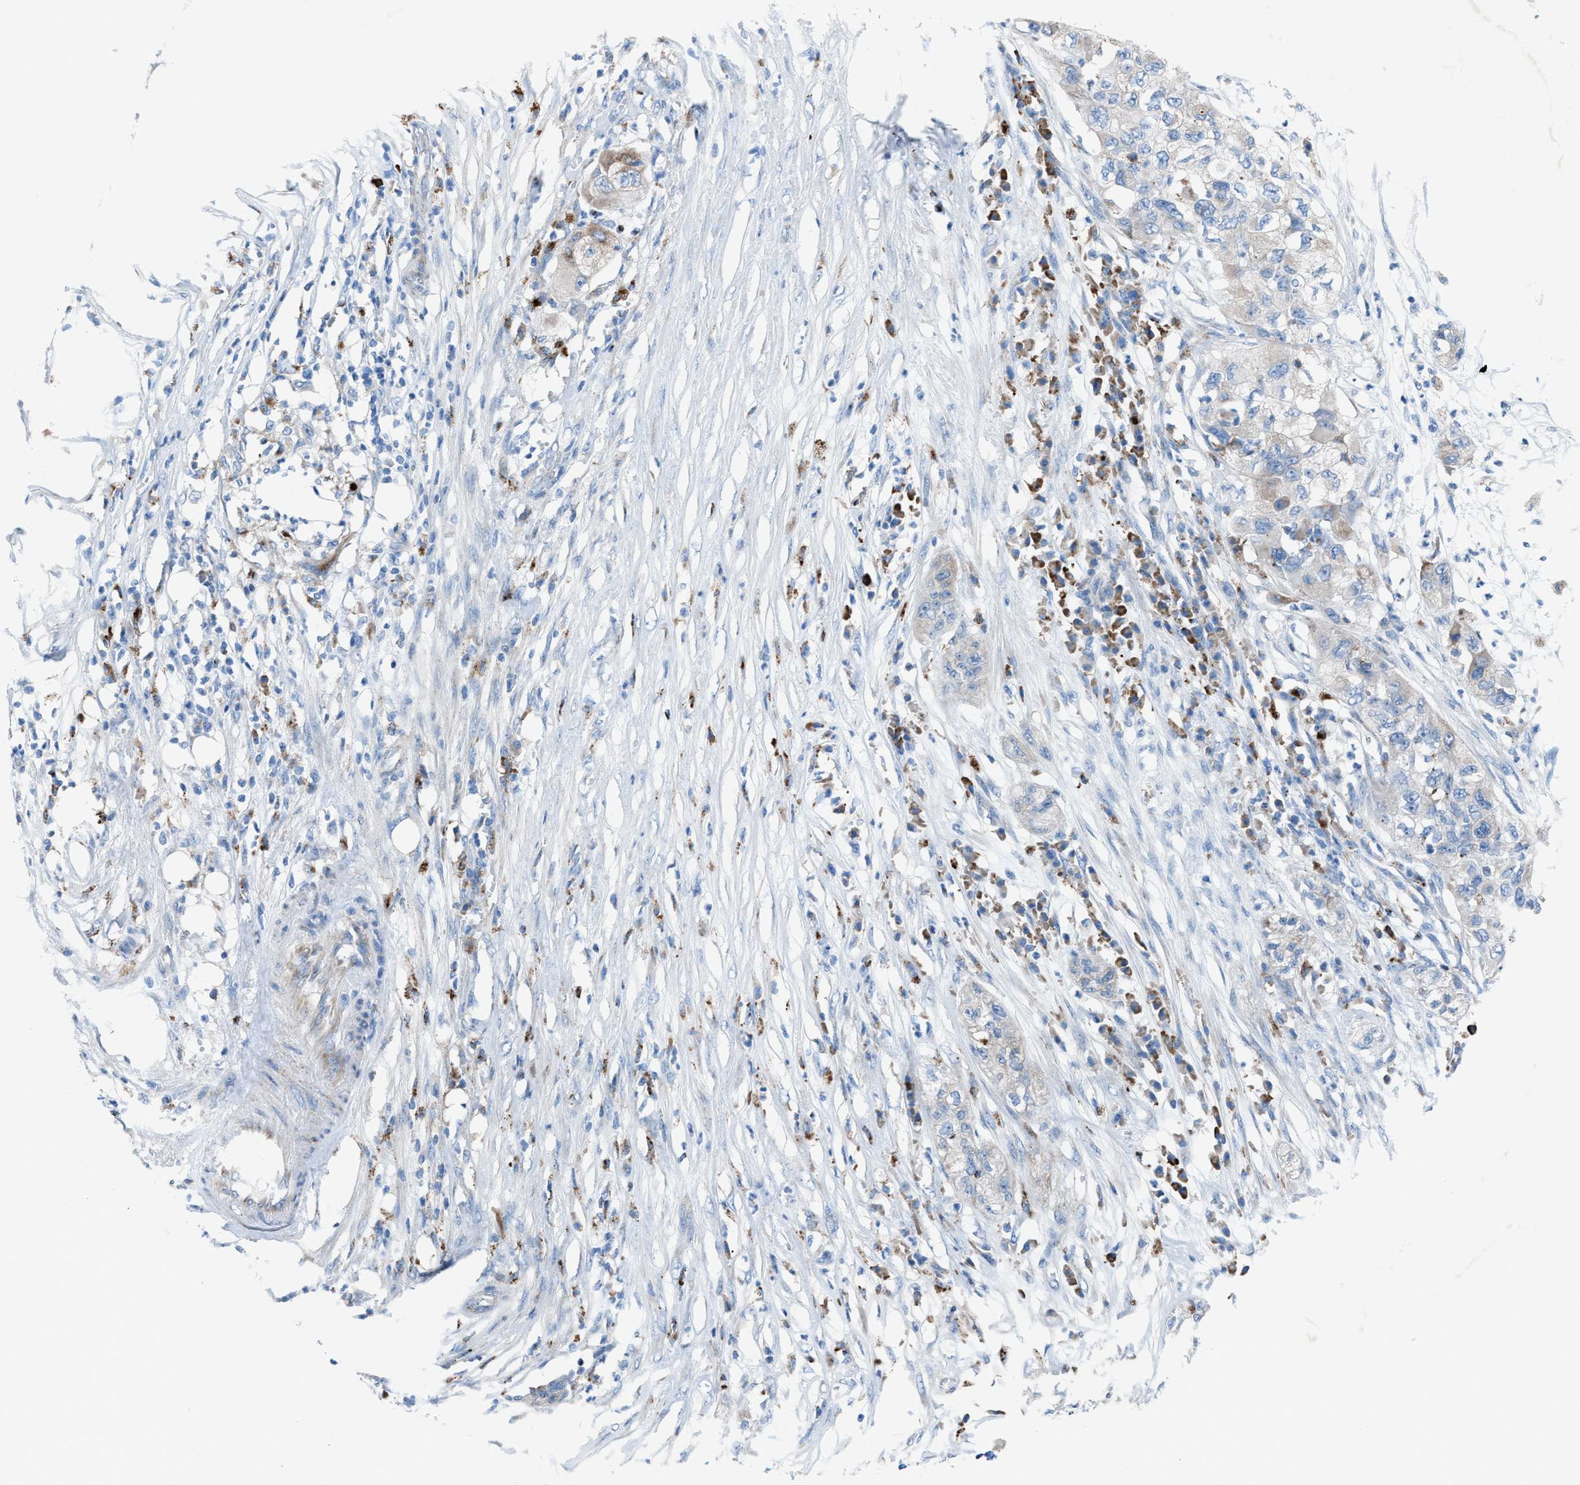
{"staining": {"intensity": "negative", "quantity": "none", "location": "none"}, "tissue": "pancreatic cancer", "cell_type": "Tumor cells", "image_type": "cancer", "snomed": [{"axis": "morphology", "description": "Adenocarcinoma, NOS"}, {"axis": "topography", "description": "Pancreas"}], "caption": "Immunohistochemistry micrograph of neoplastic tissue: human pancreatic cancer stained with DAB shows no significant protein expression in tumor cells. (DAB (3,3'-diaminobenzidine) immunohistochemistry (IHC) visualized using brightfield microscopy, high magnification).", "gene": "CD1B", "patient": {"sex": "female", "age": 78}}